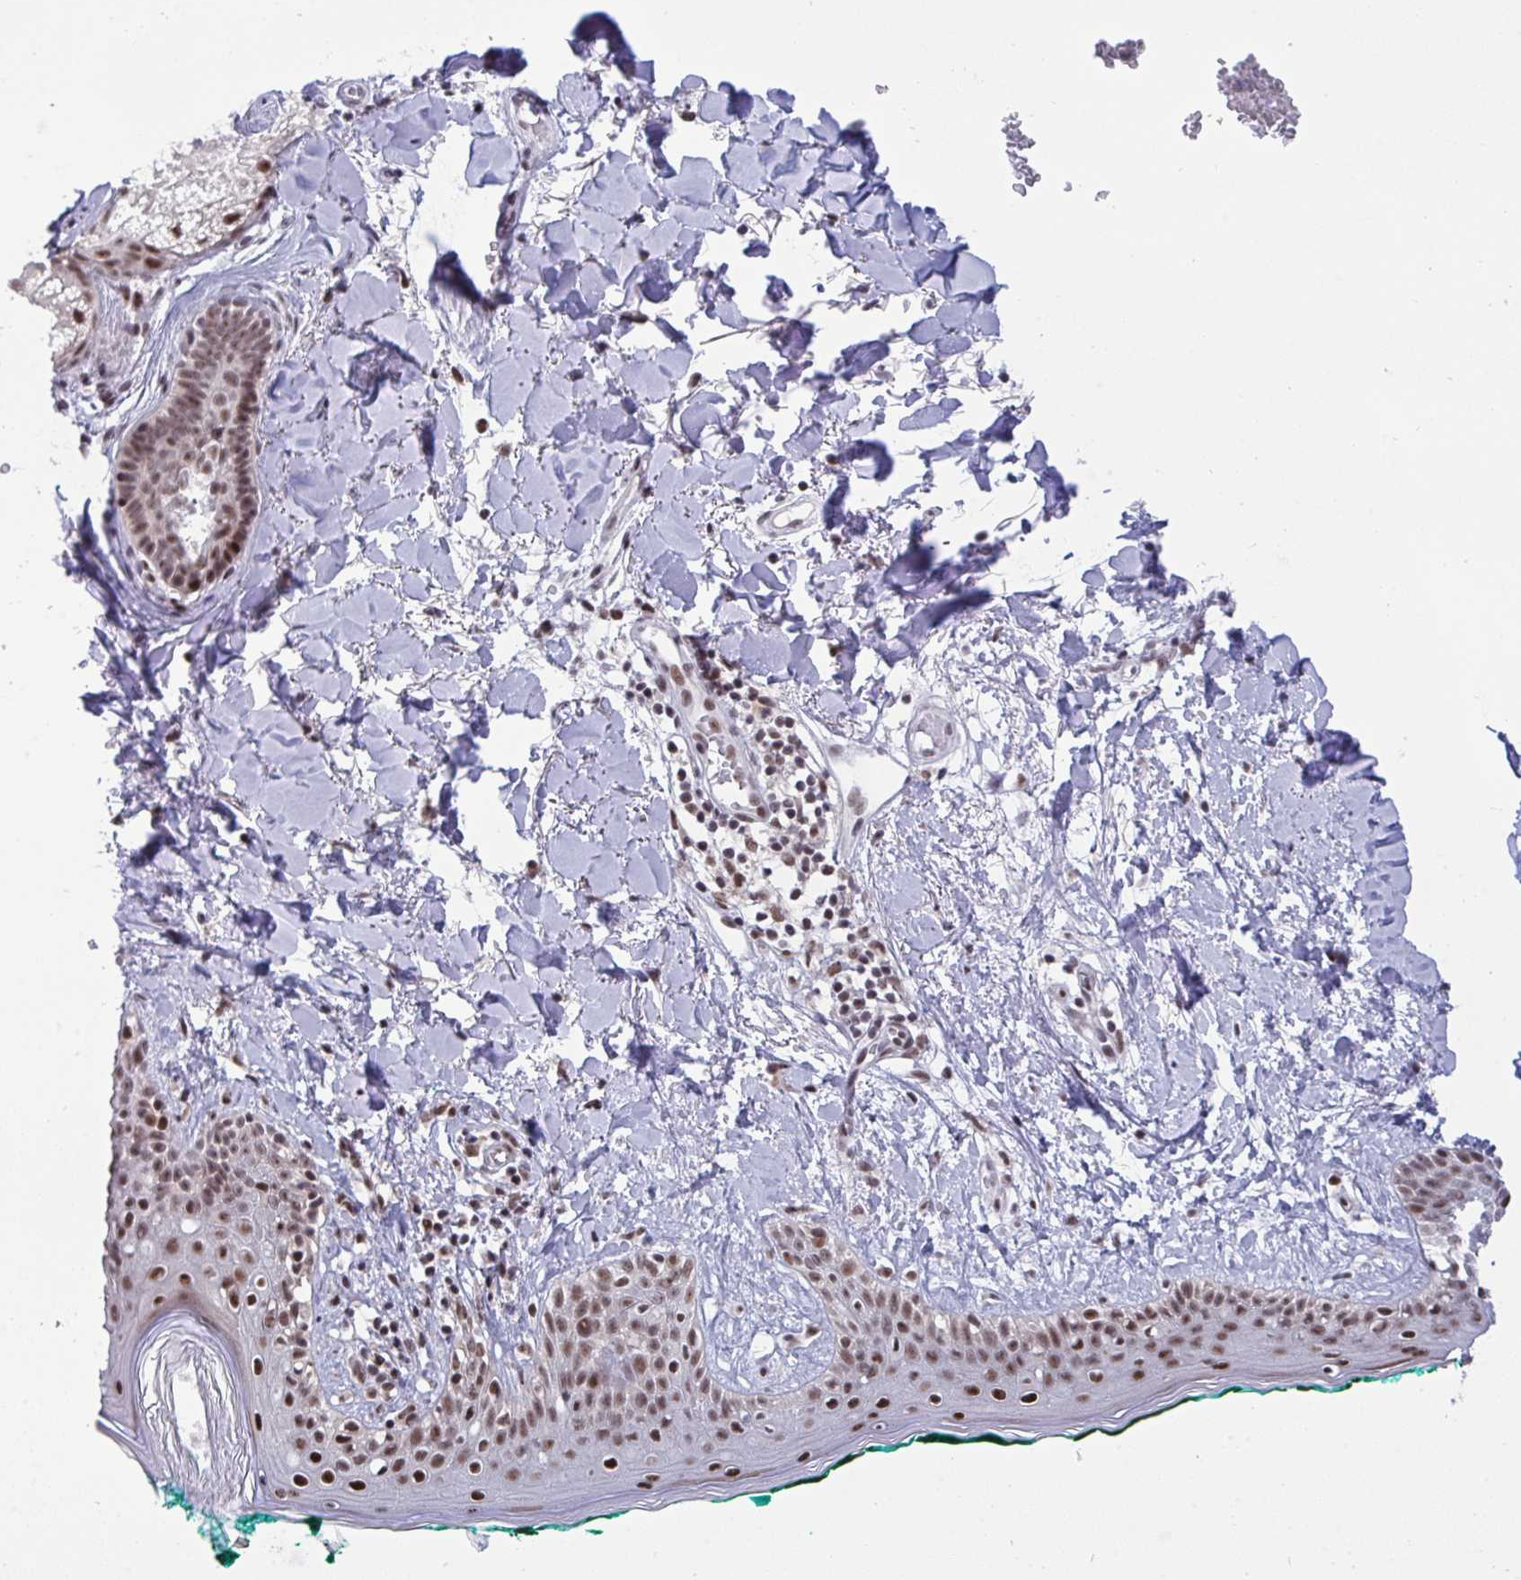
{"staining": {"intensity": "negative", "quantity": "none", "location": "none"}, "tissue": "skin", "cell_type": "Fibroblasts", "image_type": "normal", "snomed": [{"axis": "morphology", "description": "Normal tissue, NOS"}, {"axis": "topography", "description": "Skin"}], "caption": "IHC histopathology image of benign skin: skin stained with DAB displays no significant protein expression in fibroblasts. (DAB (3,3'-diaminobenzidine) IHC, high magnification).", "gene": "WBP11", "patient": {"sex": "female", "age": 34}}